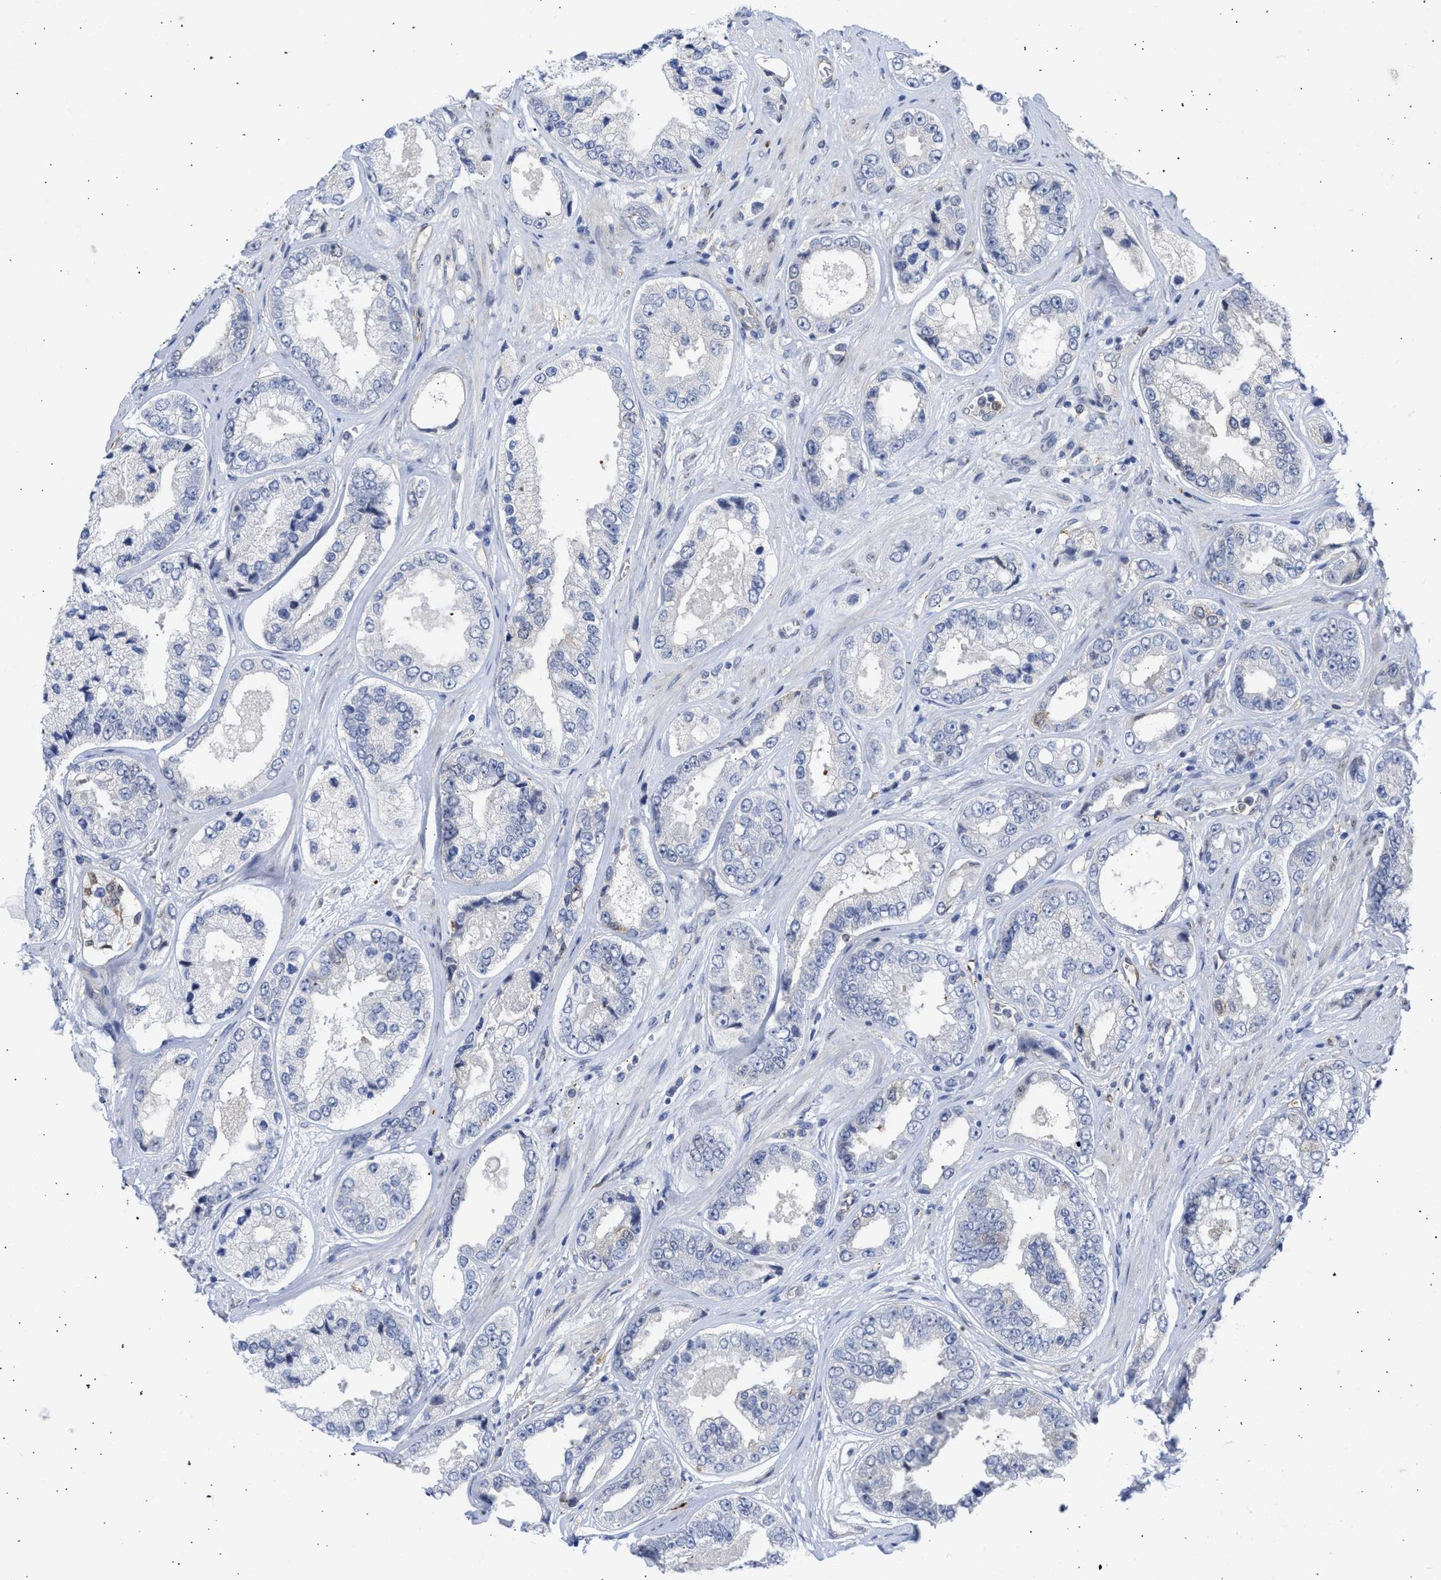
{"staining": {"intensity": "negative", "quantity": "none", "location": "none"}, "tissue": "prostate cancer", "cell_type": "Tumor cells", "image_type": "cancer", "snomed": [{"axis": "morphology", "description": "Adenocarcinoma, High grade"}, {"axis": "topography", "description": "Prostate"}], "caption": "There is no significant staining in tumor cells of prostate cancer.", "gene": "THRA", "patient": {"sex": "male", "age": 61}}